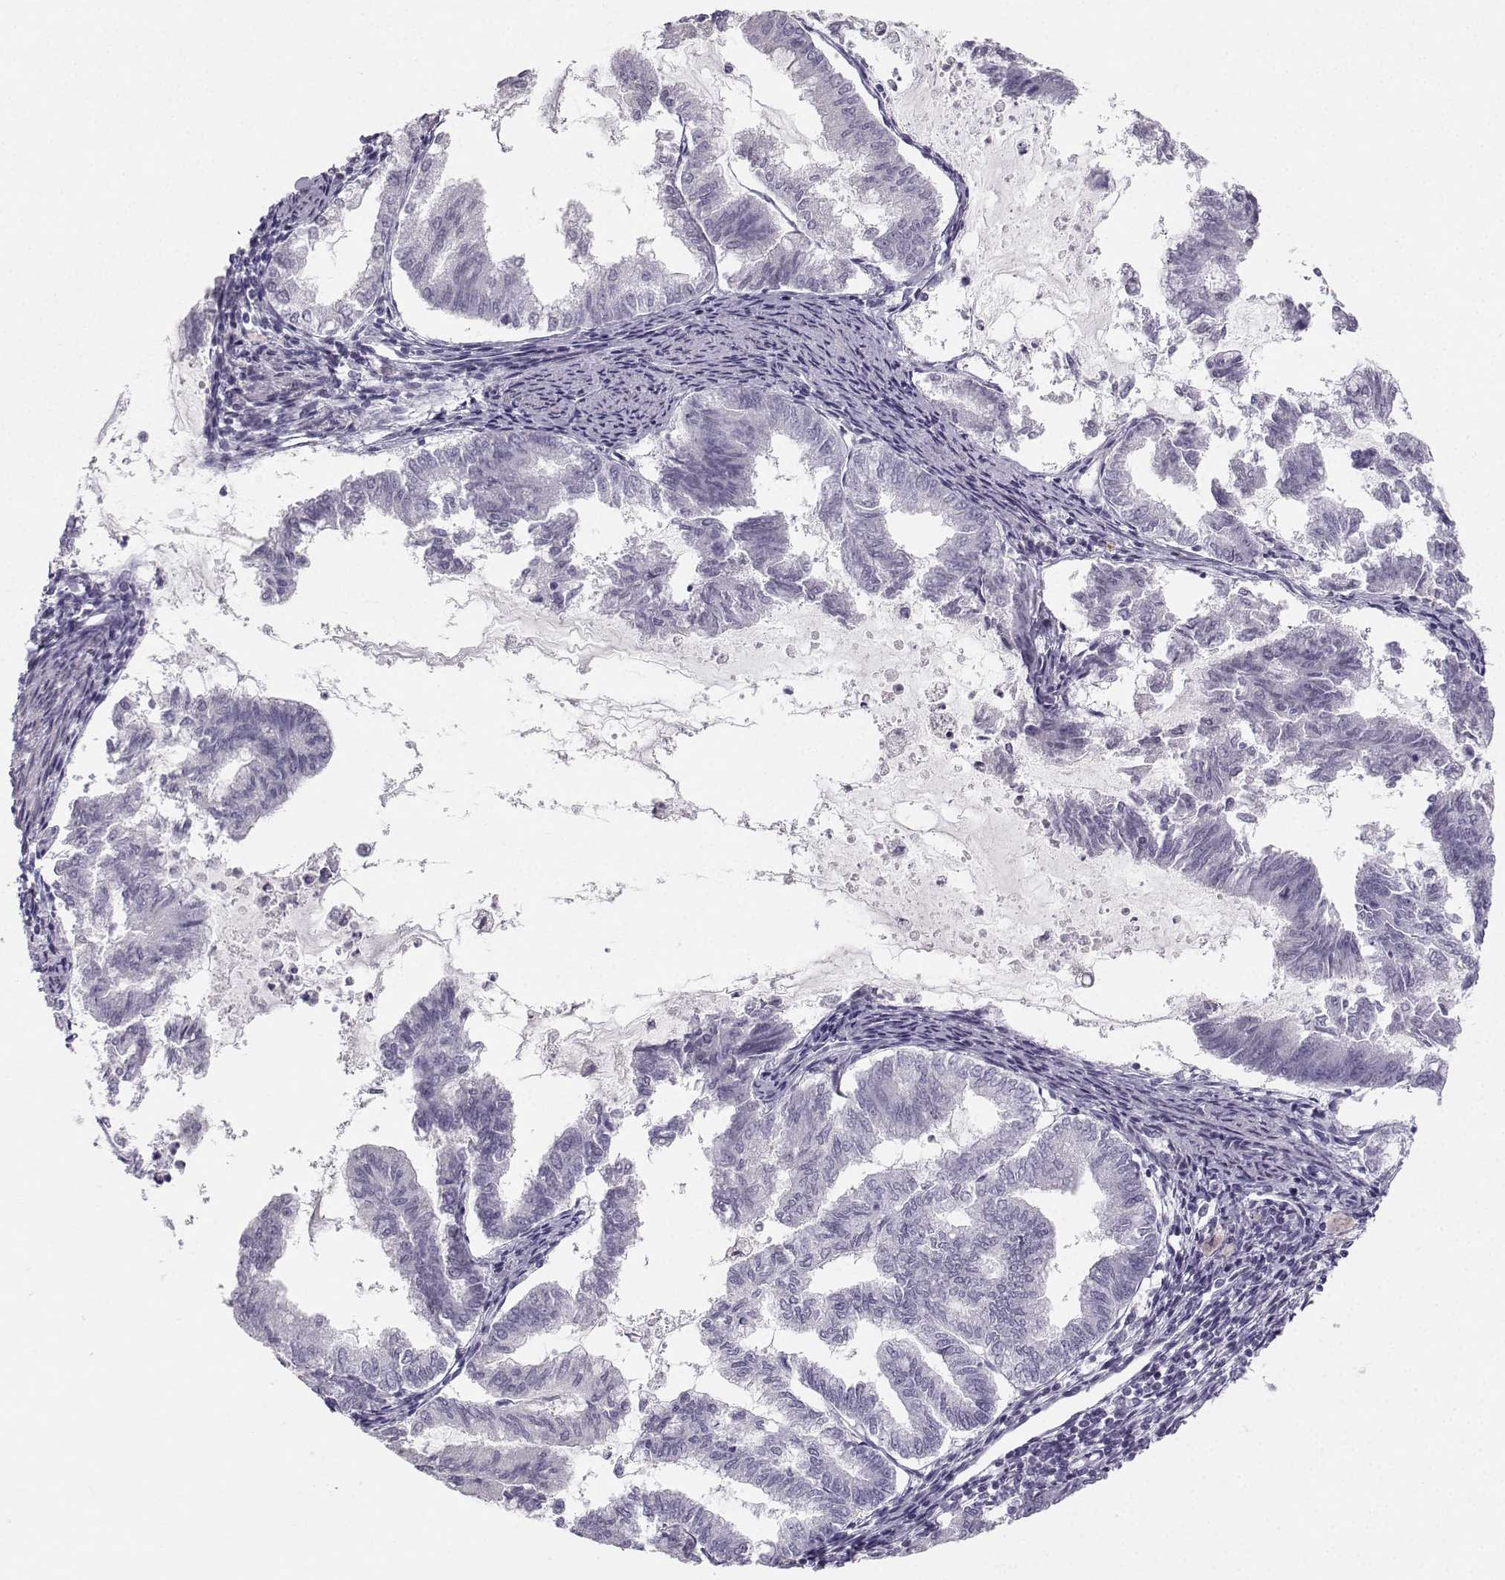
{"staining": {"intensity": "negative", "quantity": "none", "location": "none"}, "tissue": "endometrial cancer", "cell_type": "Tumor cells", "image_type": "cancer", "snomed": [{"axis": "morphology", "description": "Adenocarcinoma, NOS"}, {"axis": "topography", "description": "Endometrium"}], "caption": "This is an IHC micrograph of human endometrial cancer (adenocarcinoma). There is no staining in tumor cells.", "gene": "CASR", "patient": {"sex": "female", "age": 79}}